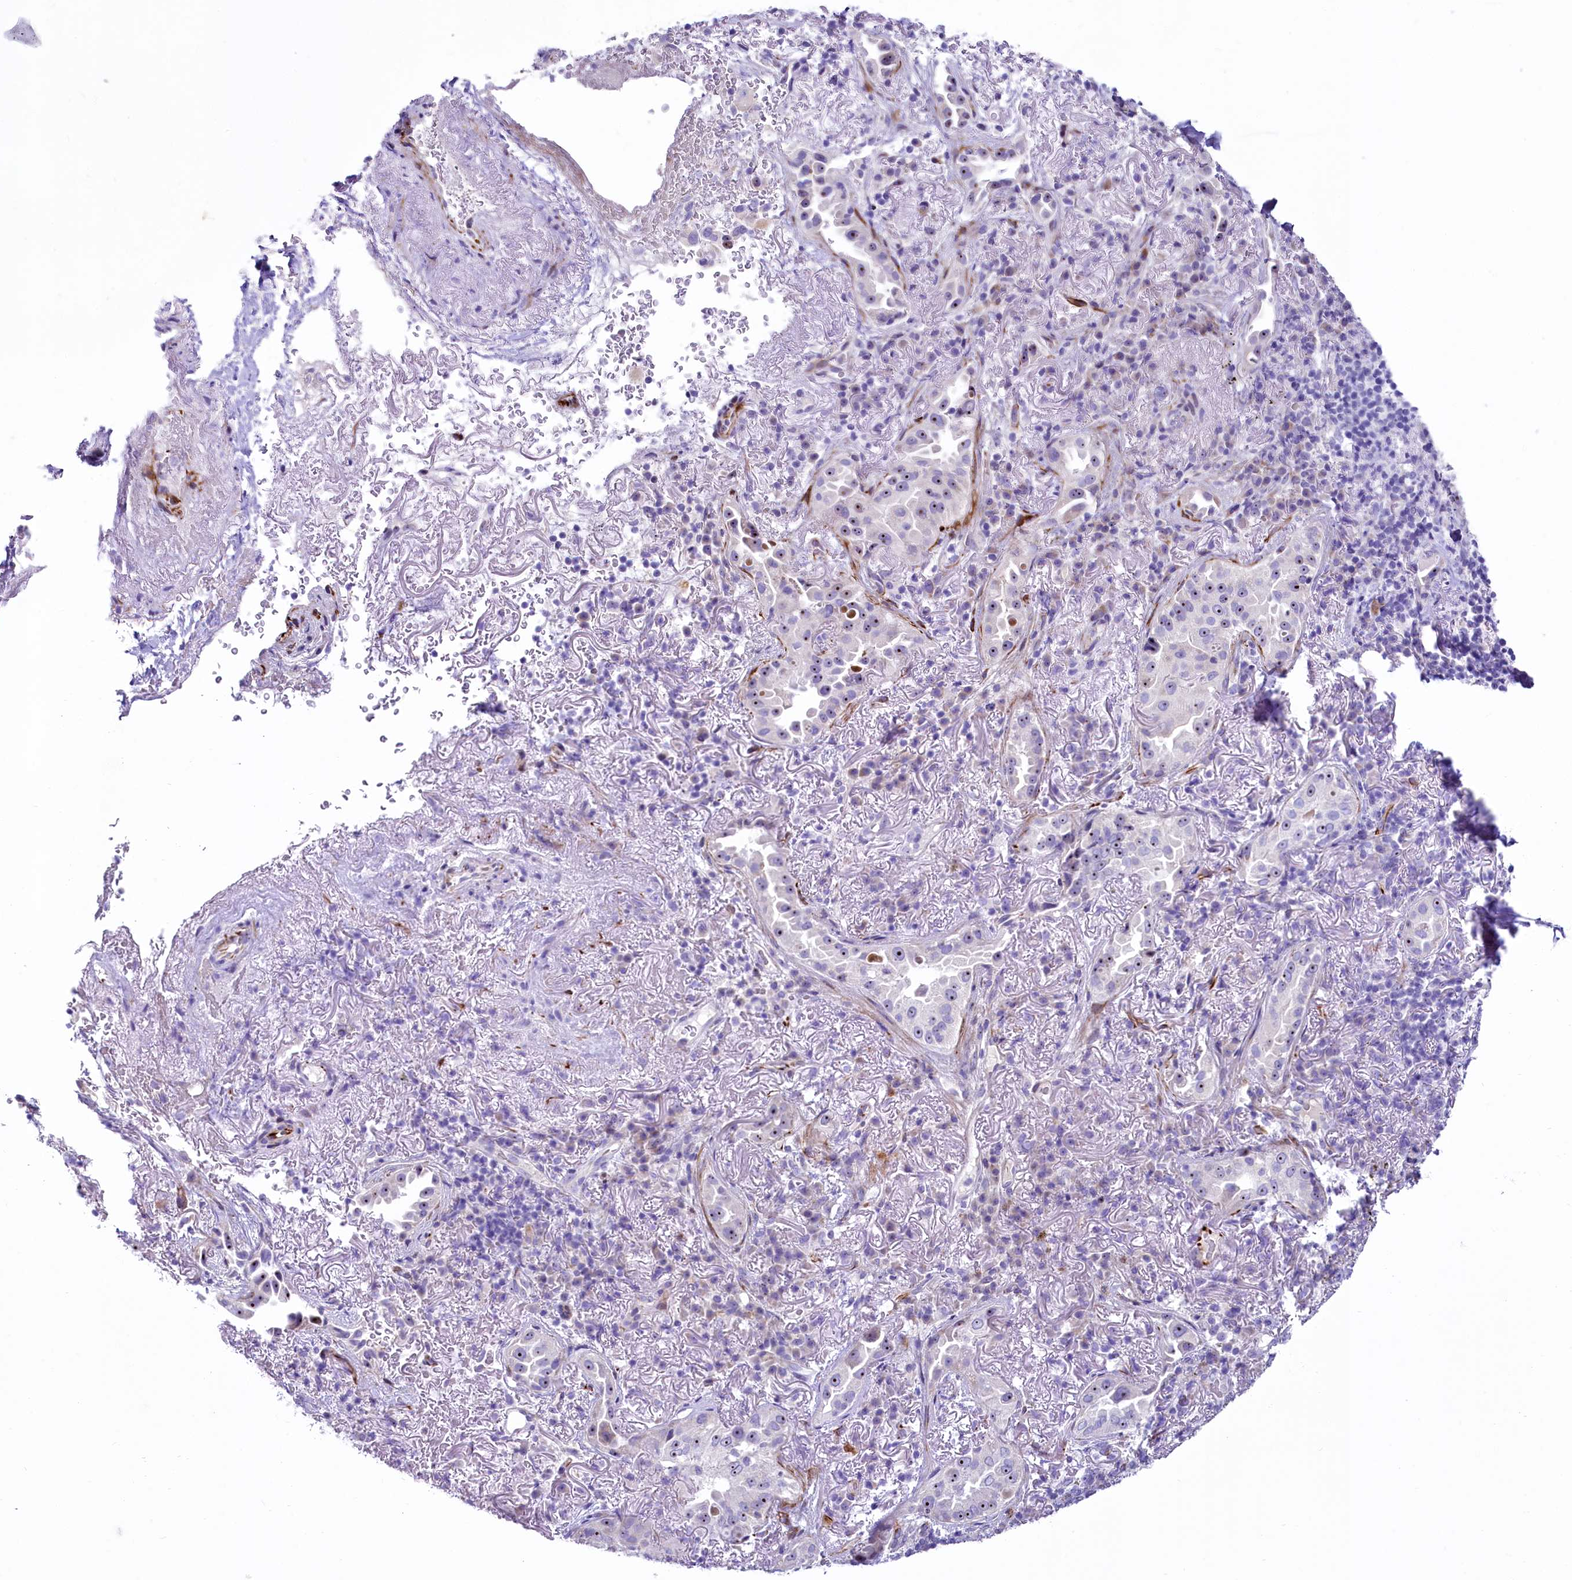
{"staining": {"intensity": "moderate", "quantity": "25%-75%", "location": "nuclear"}, "tissue": "lung cancer", "cell_type": "Tumor cells", "image_type": "cancer", "snomed": [{"axis": "morphology", "description": "Adenocarcinoma, NOS"}, {"axis": "topography", "description": "Lung"}], "caption": "A medium amount of moderate nuclear positivity is seen in approximately 25%-75% of tumor cells in adenocarcinoma (lung) tissue.", "gene": "SH3TC2", "patient": {"sex": "female", "age": 69}}